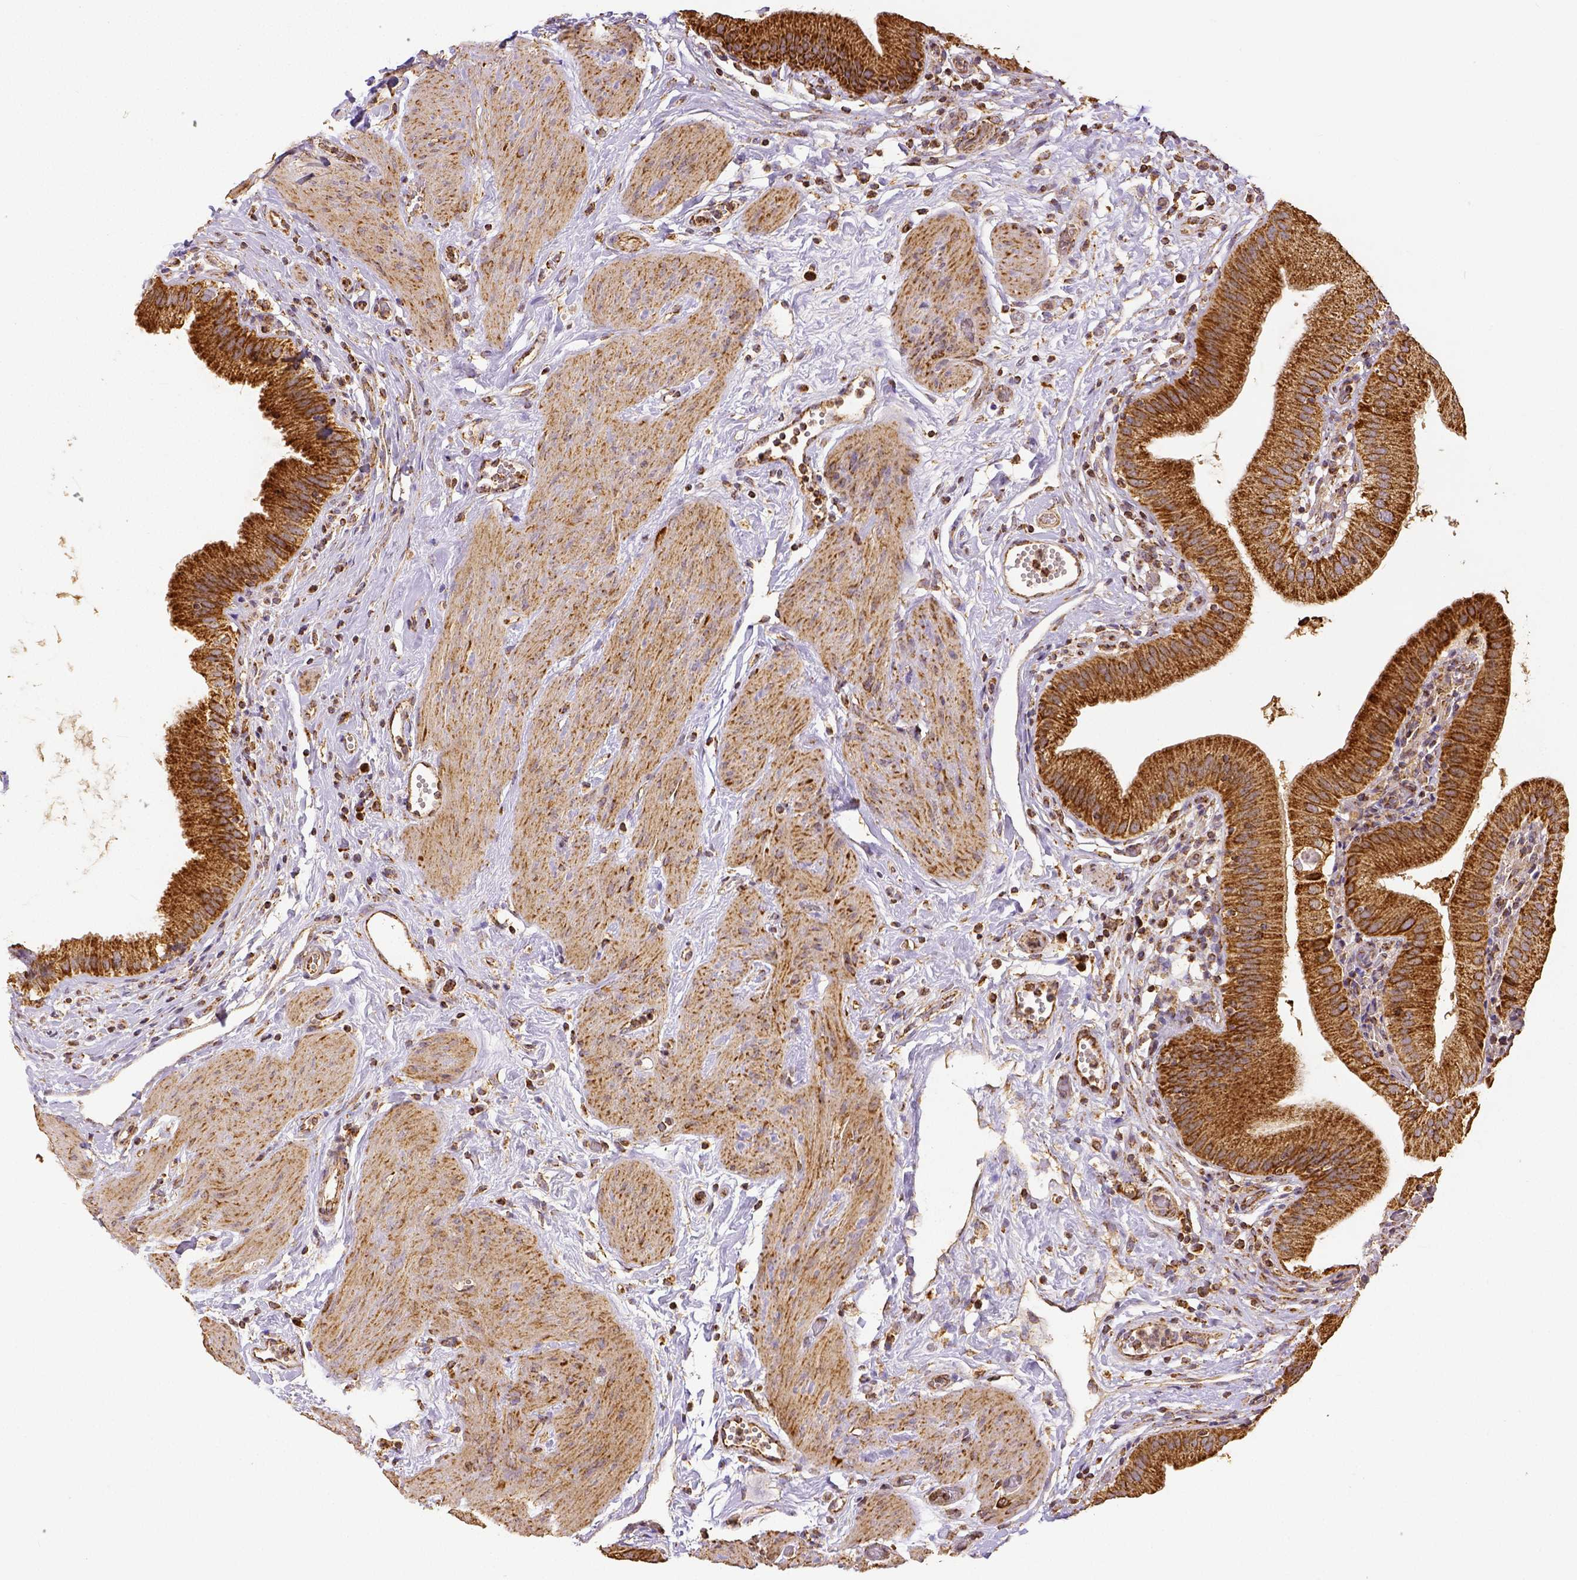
{"staining": {"intensity": "strong", "quantity": ">75%", "location": "cytoplasmic/membranous"}, "tissue": "gallbladder", "cell_type": "Glandular cells", "image_type": "normal", "snomed": [{"axis": "morphology", "description": "Normal tissue, NOS"}, {"axis": "topography", "description": "Gallbladder"}], "caption": "The micrograph demonstrates immunohistochemical staining of normal gallbladder. There is strong cytoplasmic/membranous expression is identified in approximately >75% of glandular cells. The staining was performed using DAB (3,3'-diaminobenzidine) to visualize the protein expression in brown, while the nuclei were stained in blue with hematoxylin (Magnification: 20x).", "gene": "SDHB", "patient": {"sex": "female", "age": 65}}